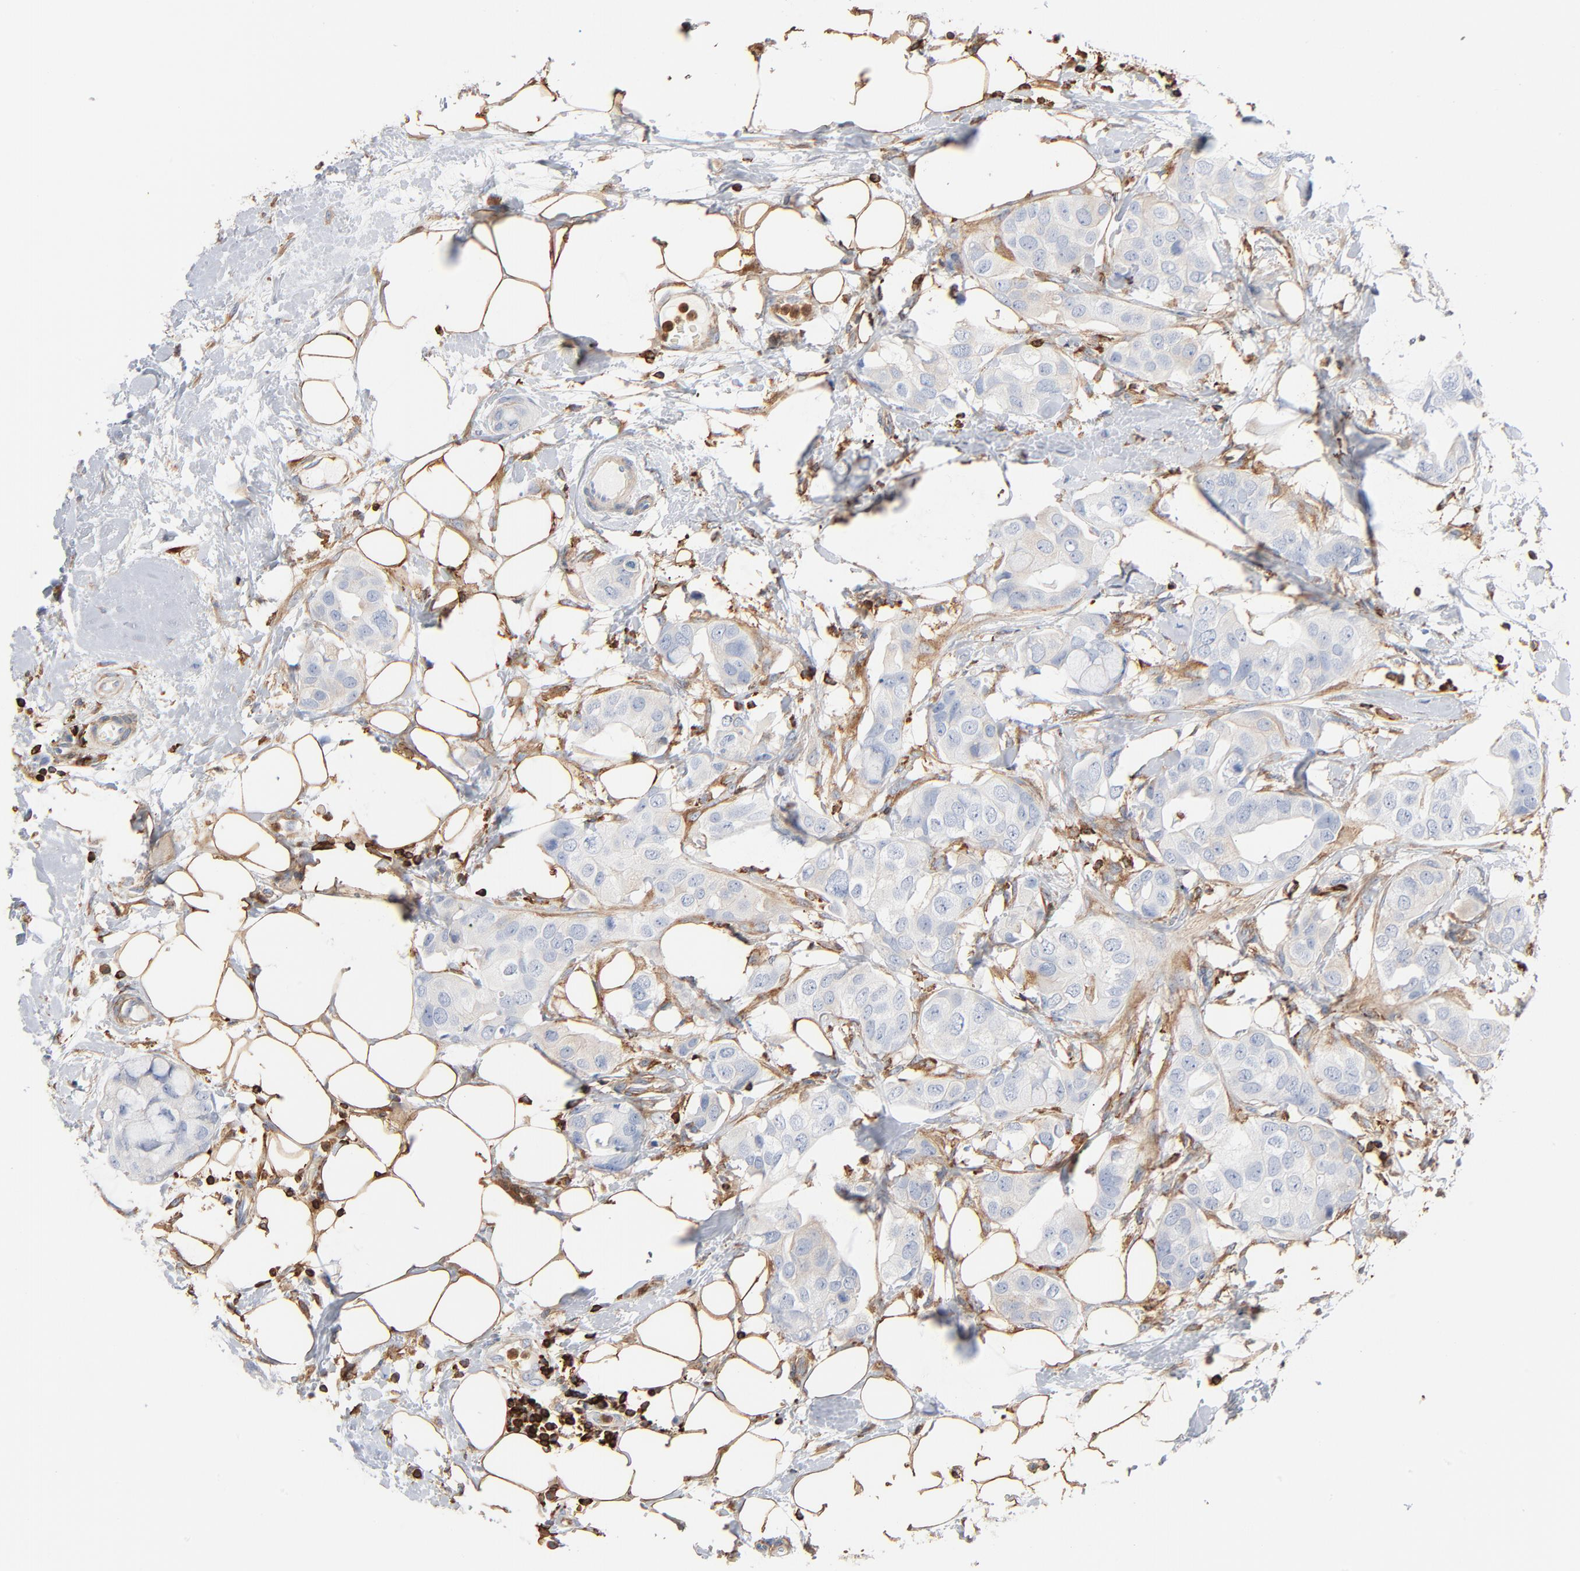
{"staining": {"intensity": "negative", "quantity": "none", "location": "none"}, "tissue": "breast cancer", "cell_type": "Tumor cells", "image_type": "cancer", "snomed": [{"axis": "morphology", "description": "Duct carcinoma"}, {"axis": "topography", "description": "Breast"}], "caption": "Immunohistochemistry image of human infiltrating ductal carcinoma (breast) stained for a protein (brown), which displays no expression in tumor cells.", "gene": "SH3KBP1", "patient": {"sex": "female", "age": 40}}